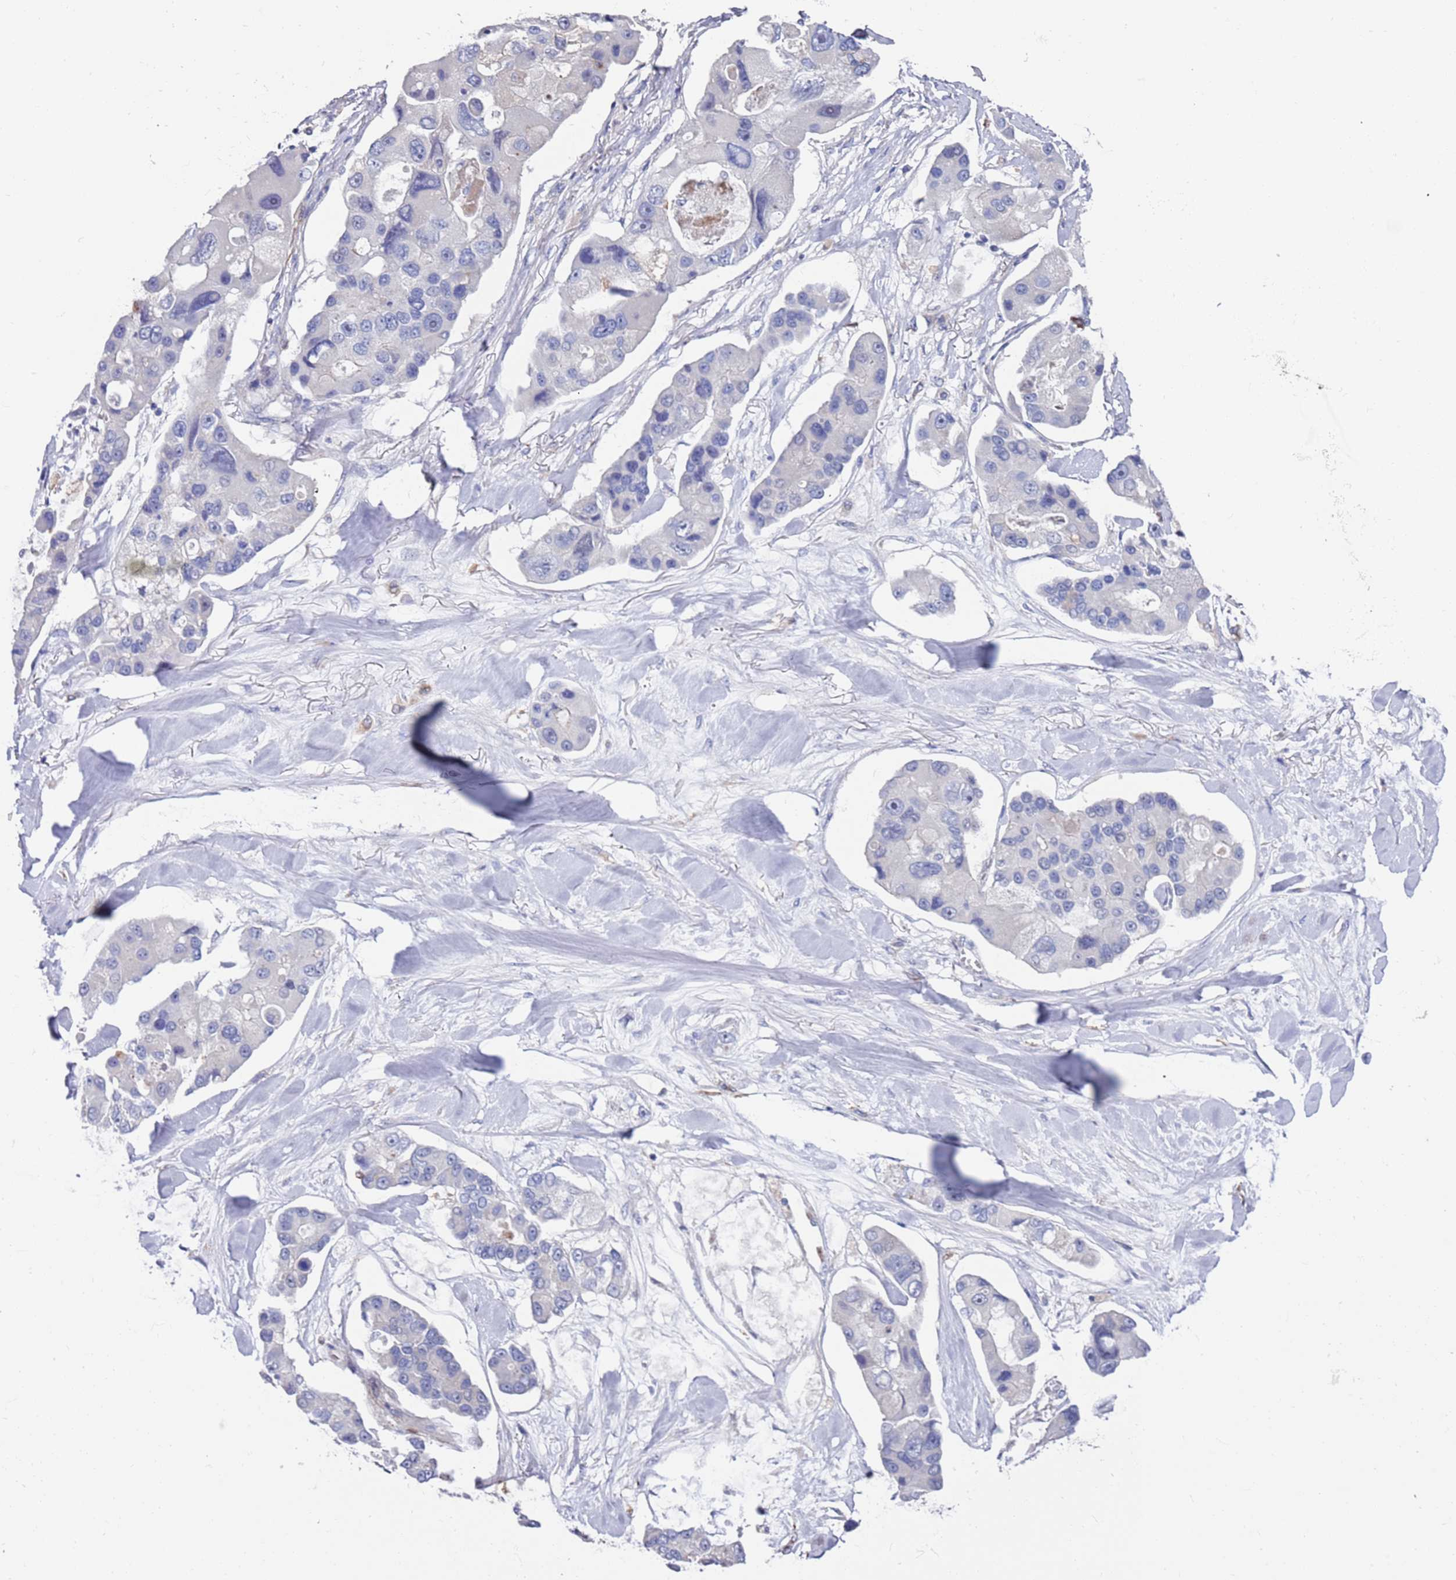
{"staining": {"intensity": "negative", "quantity": "none", "location": "none"}, "tissue": "lung cancer", "cell_type": "Tumor cells", "image_type": "cancer", "snomed": [{"axis": "morphology", "description": "Adenocarcinoma, NOS"}, {"axis": "topography", "description": "Lung"}], "caption": "A histopathology image of lung cancer (adenocarcinoma) stained for a protein shows no brown staining in tumor cells.", "gene": "GREB1L", "patient": {"sex": "female", "age": 54}}